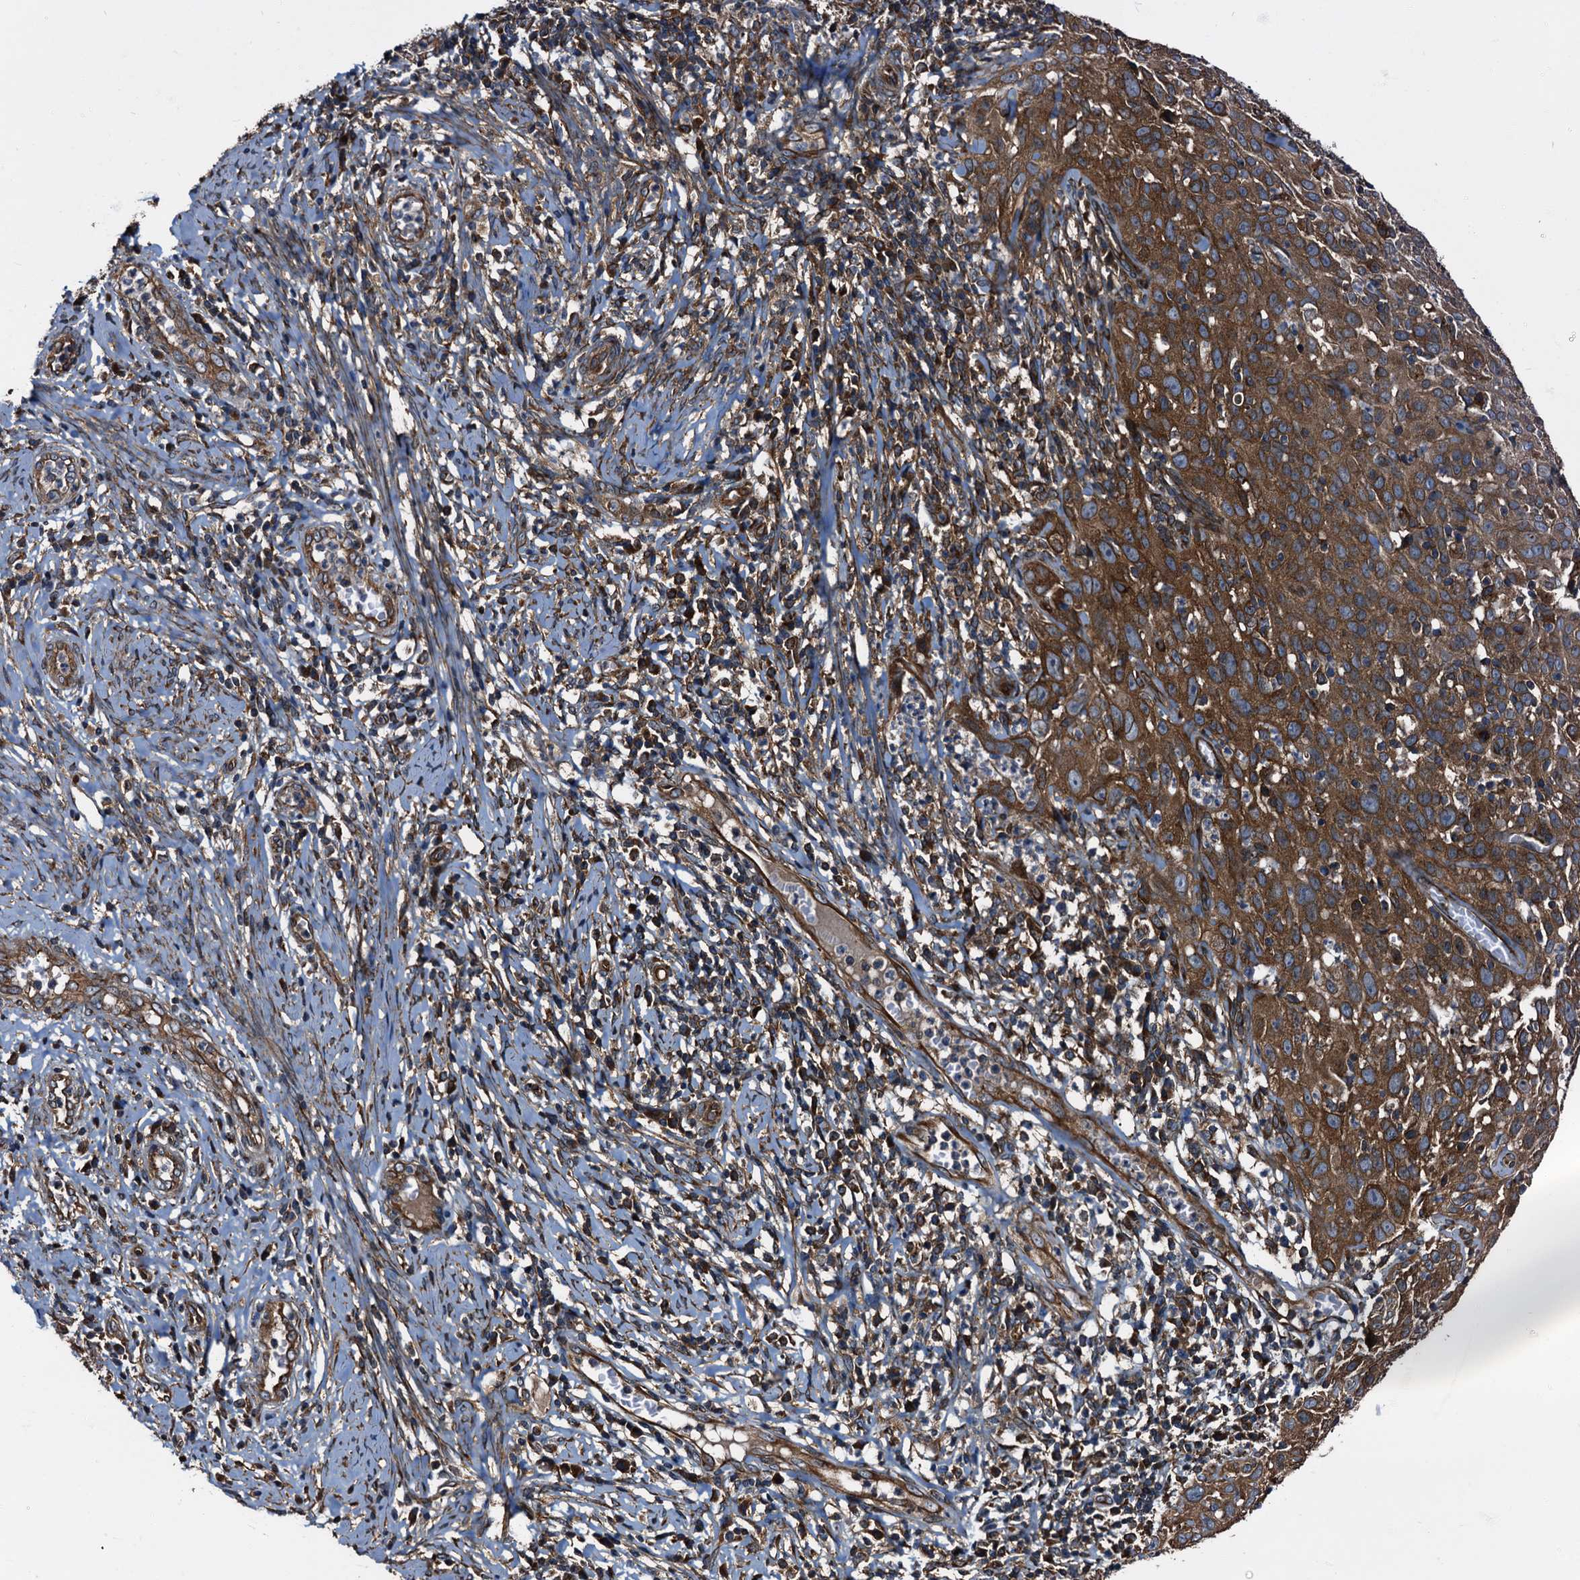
{"staining": {"intensity": "strong", "quantity": ">75%", "location": "cytoplasmic/membranous"}, "tissue": "cervical cancer", "cell_type": "Tumor cells", "image_type": "cancer", "snomed": [{"axis": "morphology", "description": "Squamous cell carcinoma, NOS"}, {"axis": "topography", "description": "Cervix"}], "caption": "The histopathology image shows immunohistochemical staining of cervical cancer (squamous cell carcinoma). There is strong cytoplasmic/membranous staining is appreciated in approximately >75% of tumor cells.", "gene": "PEX5", "patient": {"sex": "female", "age": 31}}